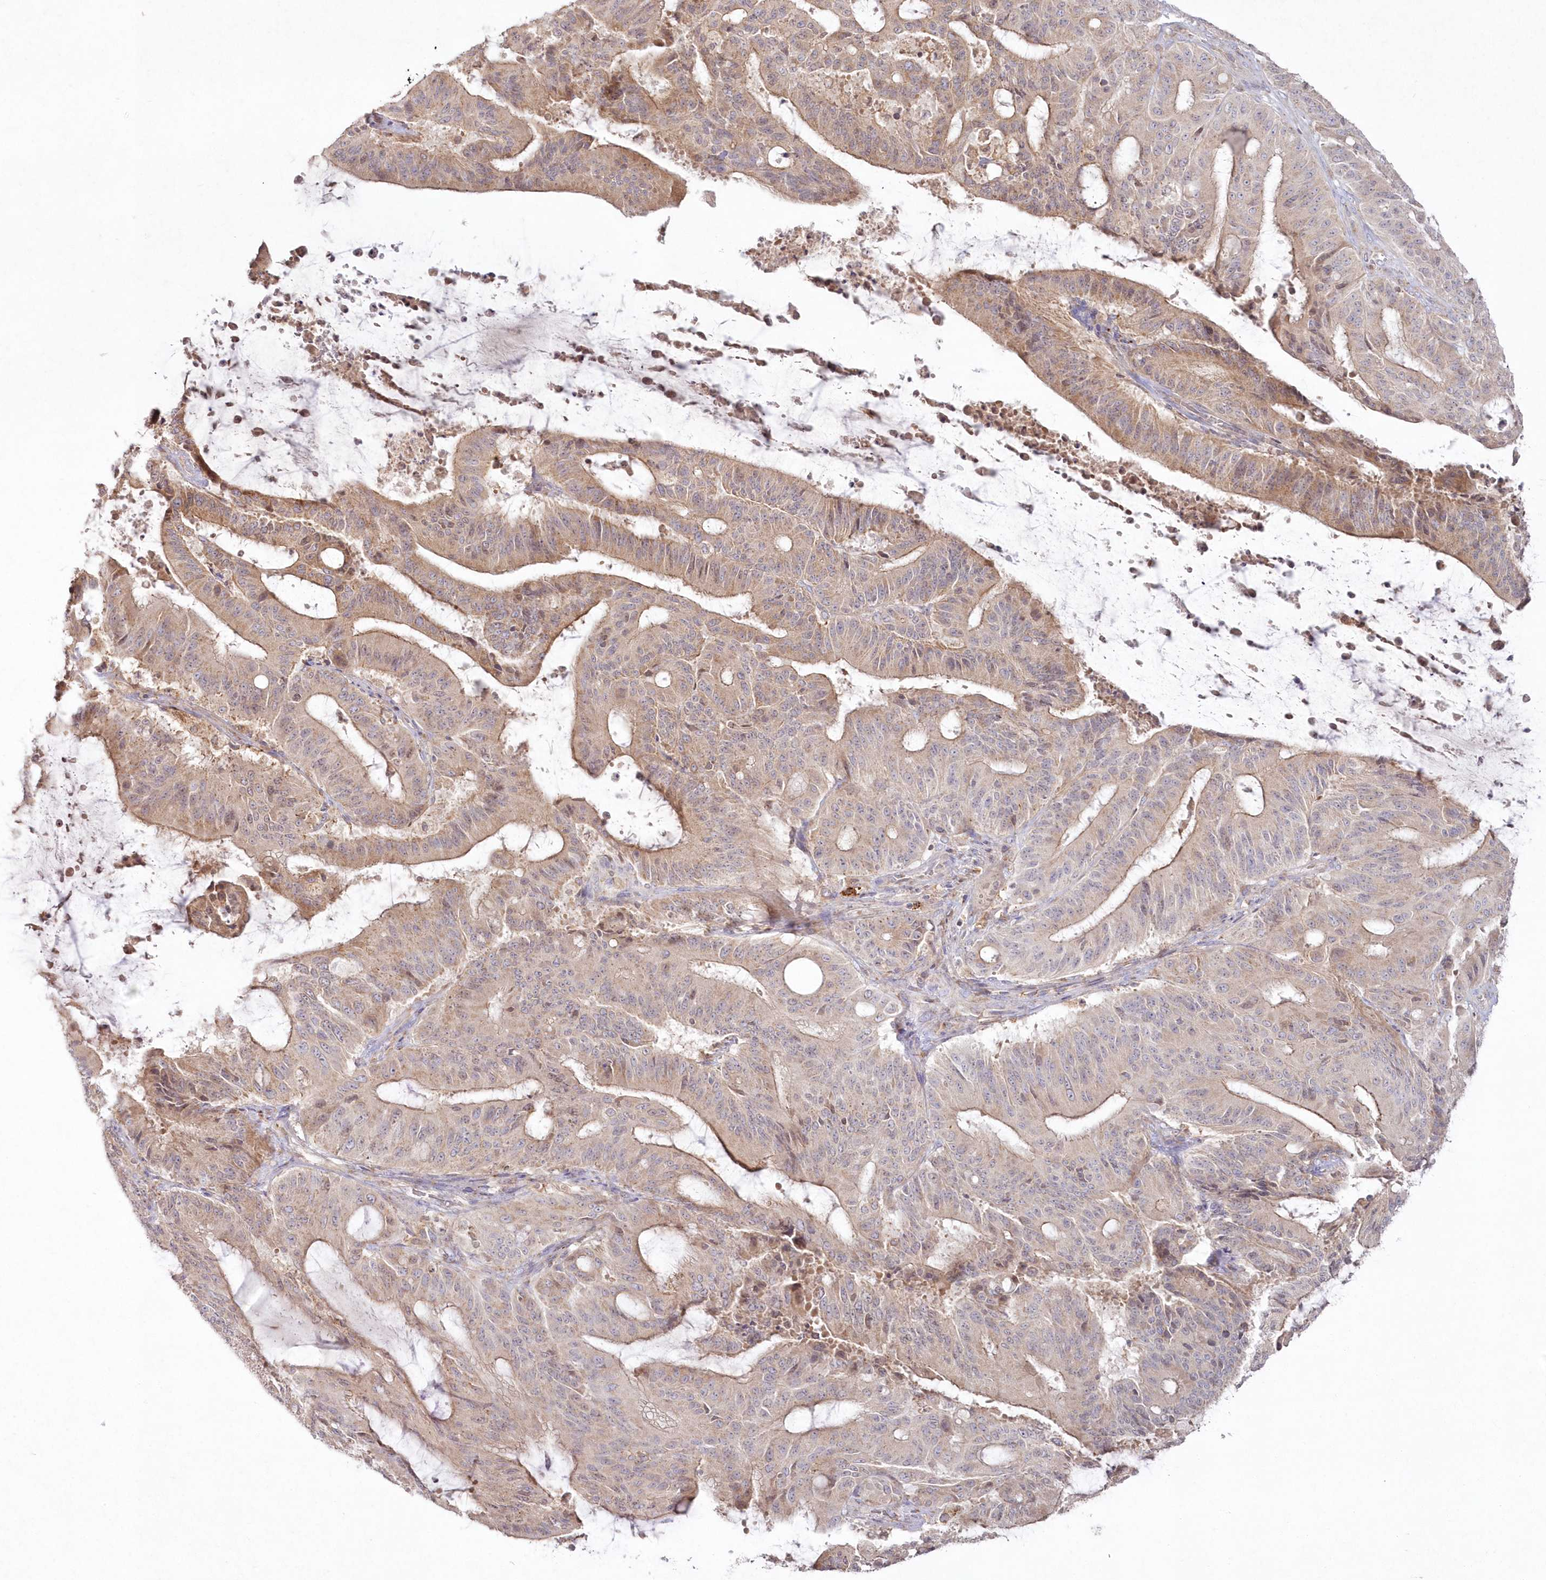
{"staining": {"intensity": "weak", "quantity": ">75%", "location": "cytoplasmic/membranous"}, "tissue": "liver cancer", "cell_type": "Tumor cells", "image_type": "cancer", "snomed": [{"axis": "morphology", "description": "Normal tissue, NOS"}, {"axis": "morphology", "description": "Cholangiocarcinoma"}, {"axis": "topography", "description": "Liver"}, {"axis": "topography", "description": "Peripheral nerve tissue"}], "caption": "IHC image of liver cancer (cholangiocarcinoma) stained for a protein (brown), which shows low levels of weak cytoplasmic/membranous staining in about >75% of tumor cells.", "gene": "ARSB", "patient": {"sex": "female", "age": 73}}